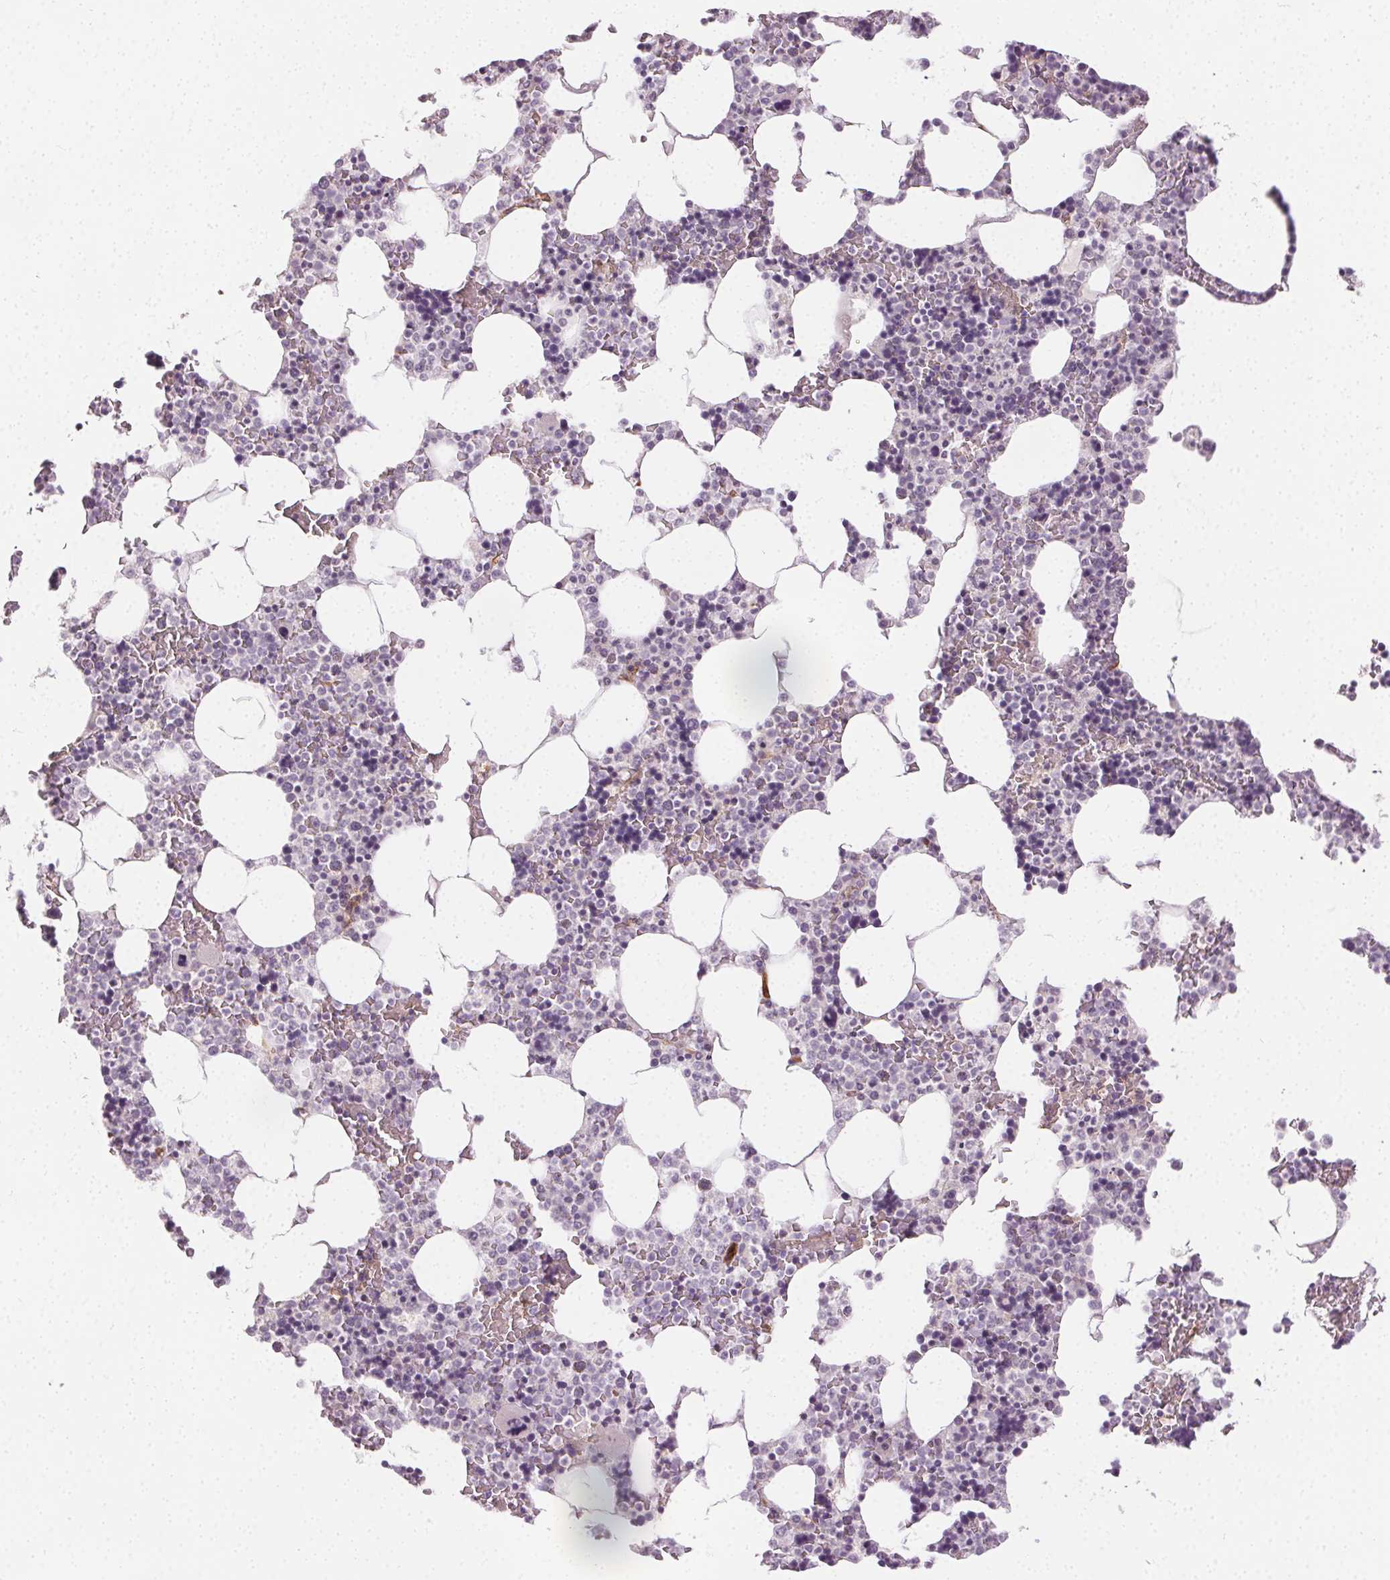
{"staining": {"intensity": "negative", "quantity": "none", "location": "none"}, "tissue": "bone marrow", "cell_type": "Hematopoietic cells", "image_type": "normal", "snomed": [{"axis": "morphology", "description": "Normal tissue, NOS"}, {"axis": "topography", "description": "Bone marrow"}], "caption": "This photomicrograph is of unremarkable bone marrow stained with immunohistochemistry (IHC) to label a protein in brown with the nuclei are counter-stained blue. There is no positivity in hematopoietic cells.", "gene": "PODXL", "patient": {"sex": "female", "age": 42}}